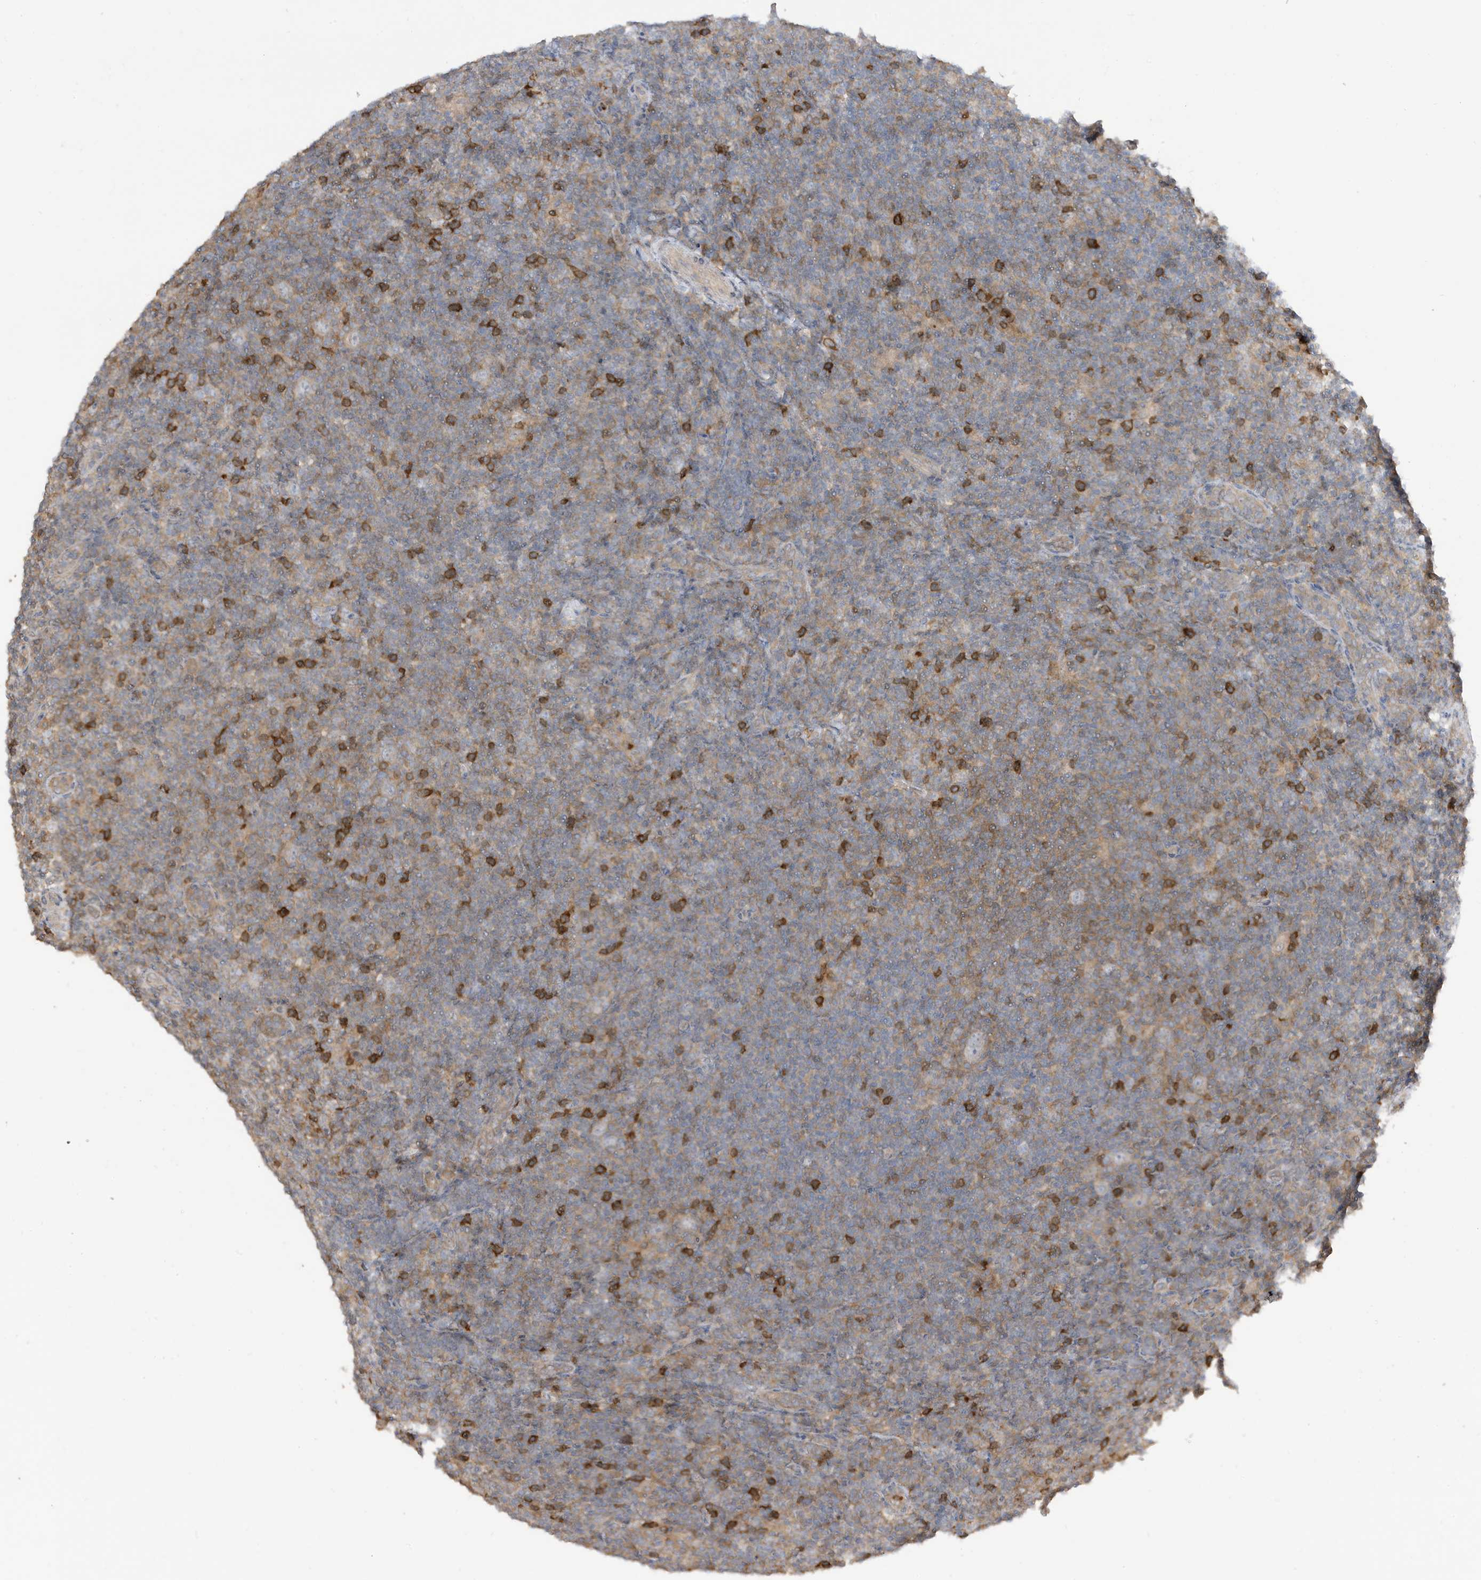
{"staining": {"intensity": "negative", "quantity": "none", "location": "none"}, "tissue": "lymphoma", "cell_type": "Tumor cells", "image_type": "cancer", "snomed": [{"axis": "morphology", "description": "Hodgkin's disease, NOS"}, {"axis": "topography", "description": "Lymph node"}], "caption": "This is a micrograph of immunohistochemistry staining of Hodgkin's disease, which shows no positivity in tumor cells.", "gene": "TAB3", "patient": {"sex": "female", "age": 57}}